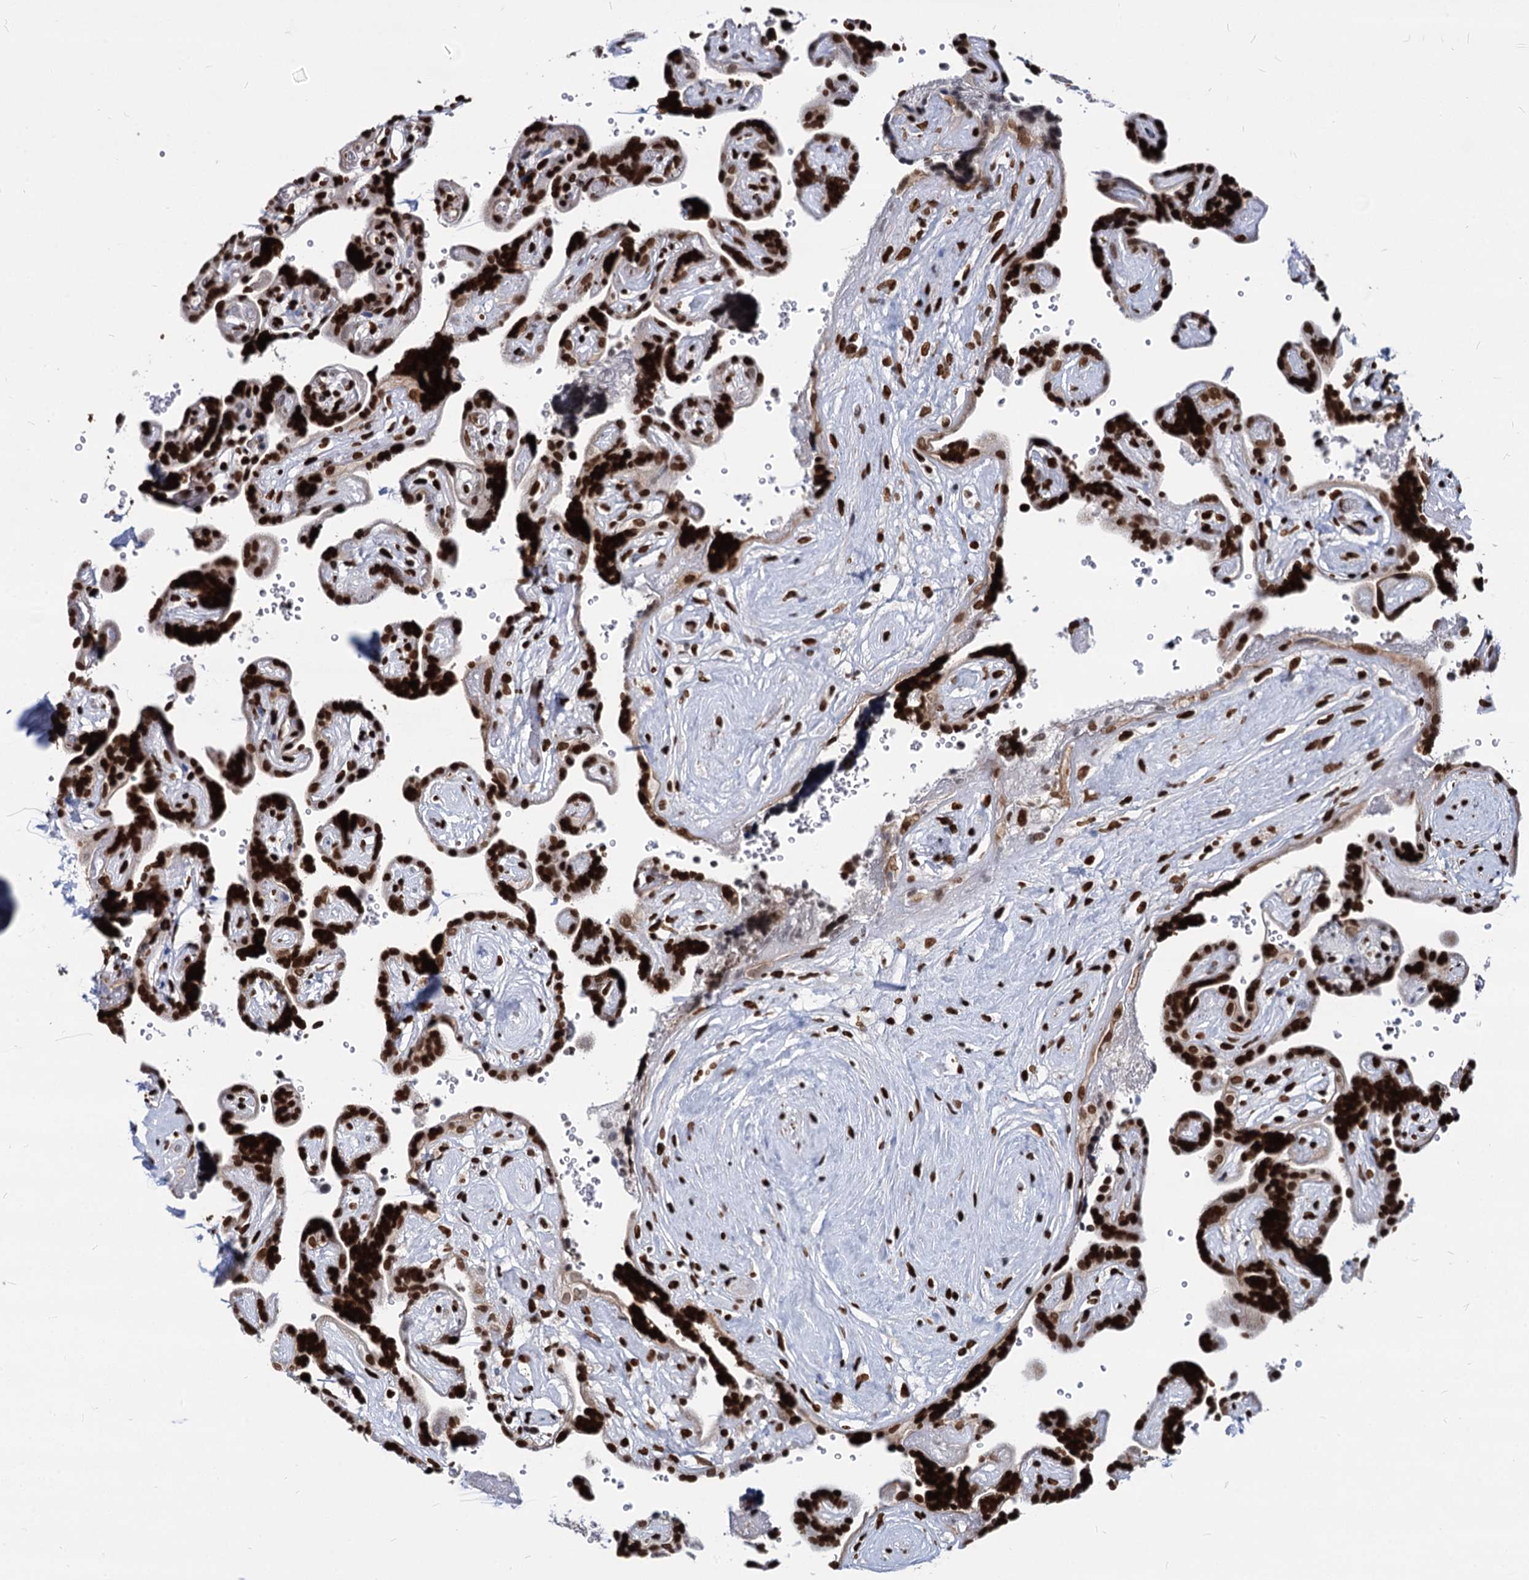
{"staining": {"intensity": "strong", "quantity": ">75%", "location": "nuclear"}, "tissue": "placenta", "cell_type": "Decidual cells", "image_type": "normal", "snomed": [{"axis": "morphology", "description": "Normal tissue, NOS"}, {"axis": "topography", "description": "Placenta"}], "caption": "Decidual cells show strong nuclear positivity in about >75% of cells in benign placenta. (DAB (3,3'-diaminobenzidine) IHC with brightfield microscopy, high magnification).", "gene": "MECP2", "patient": {"sex": "female", "age": 30}}